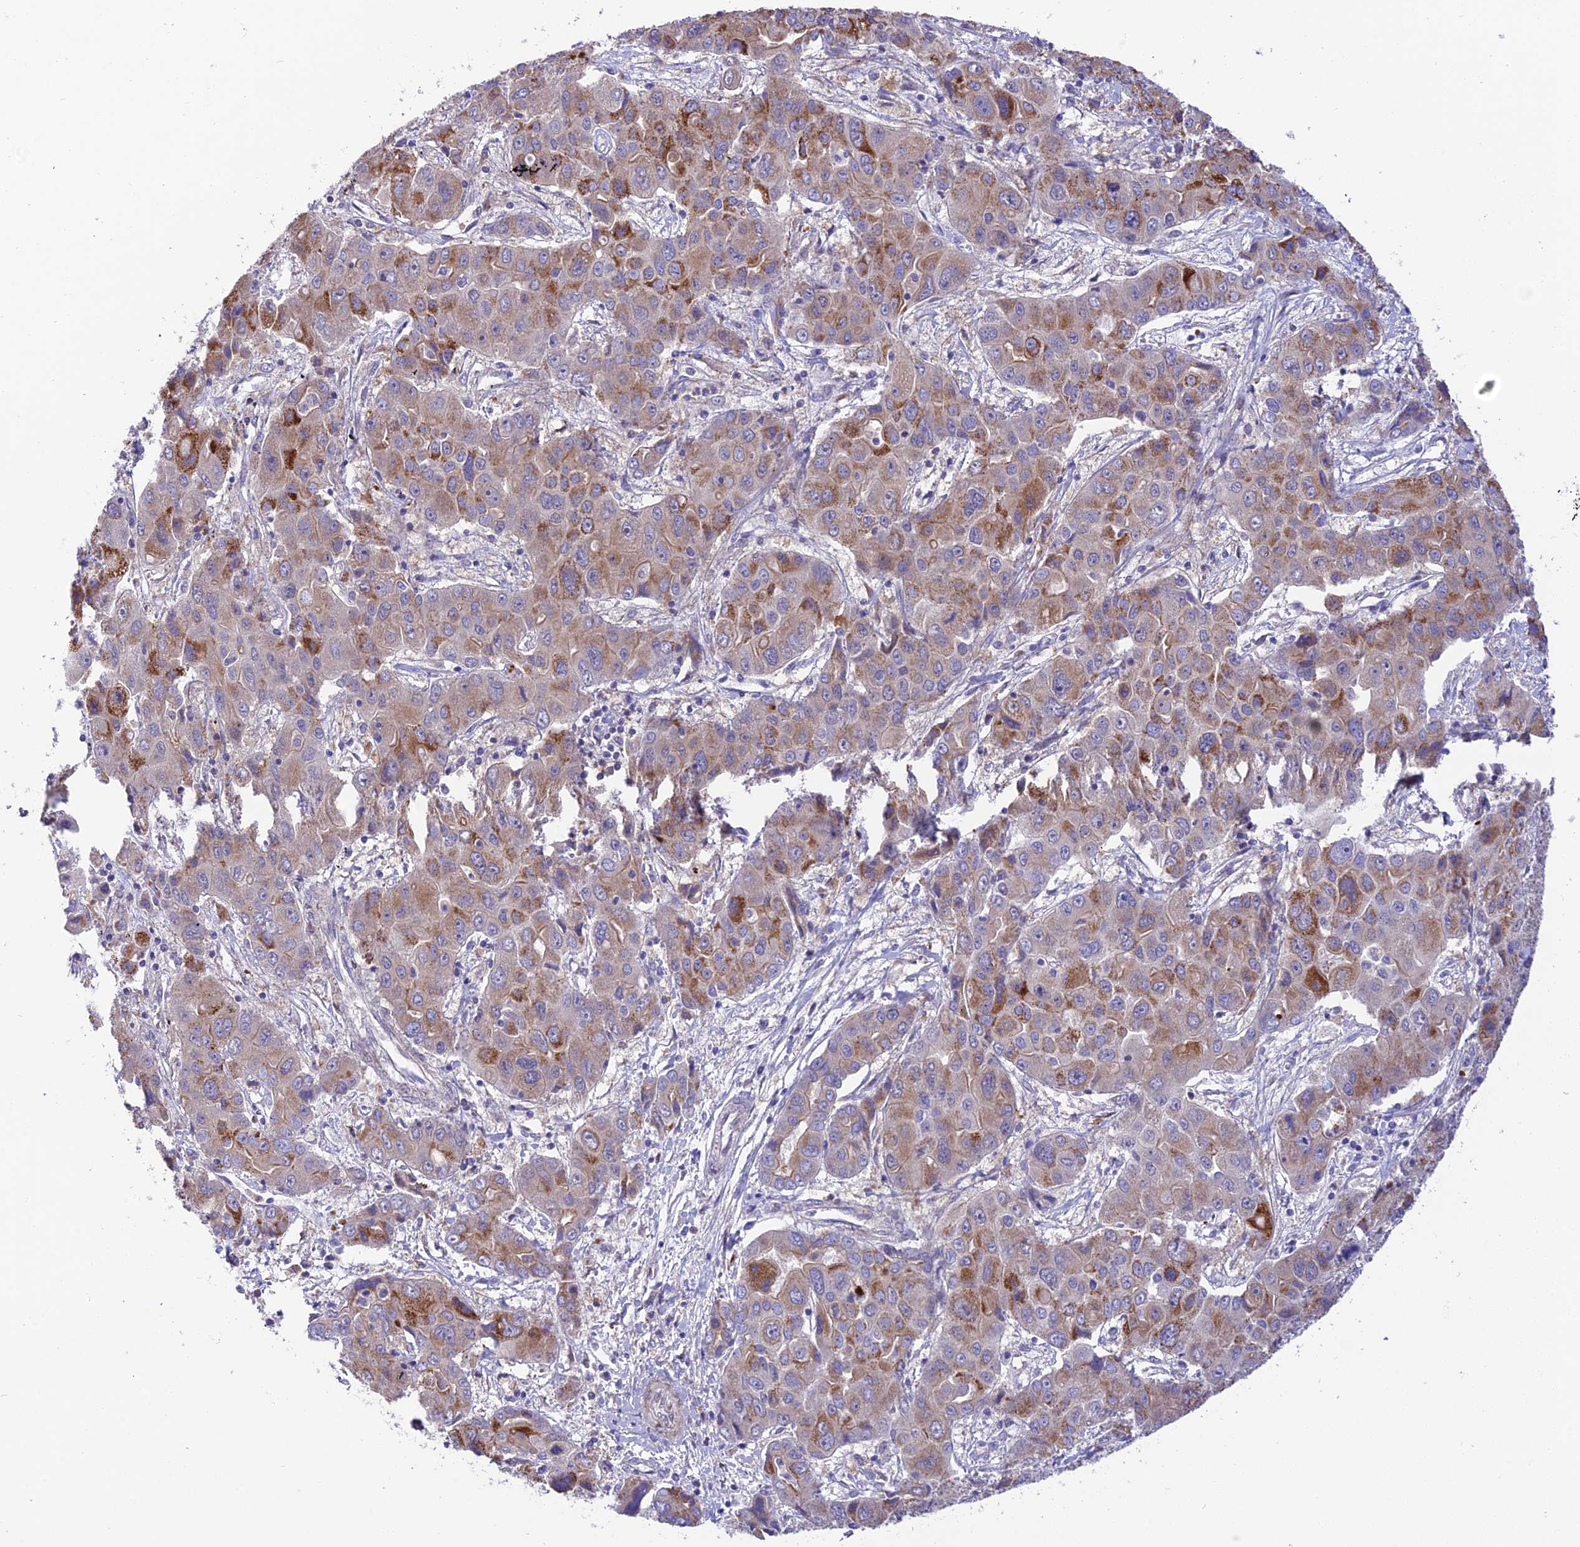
{"staining": {"intensity": "moderate", "quantity": "25%-75%", "location": "cytoplasmic/membranous"}, "tissue": "liver cancer", "cell_type": "Tumor cells", "image_type": "cancer", "snomed": [{"axis": "morphology", "description": "Cholangiocarcinoma"}, {"axis": "topography", "description": "Liver"}], "caption": "Liver cancer (cholangiocarcinoma) was stained to show a protein in brown. There is medium levels of moderate cytoplasmic/membranous staining in approximately 25%-75% of tumor cells.", "gene": "TRIM43B", "patient": {"sex": "male", "age": 67}}